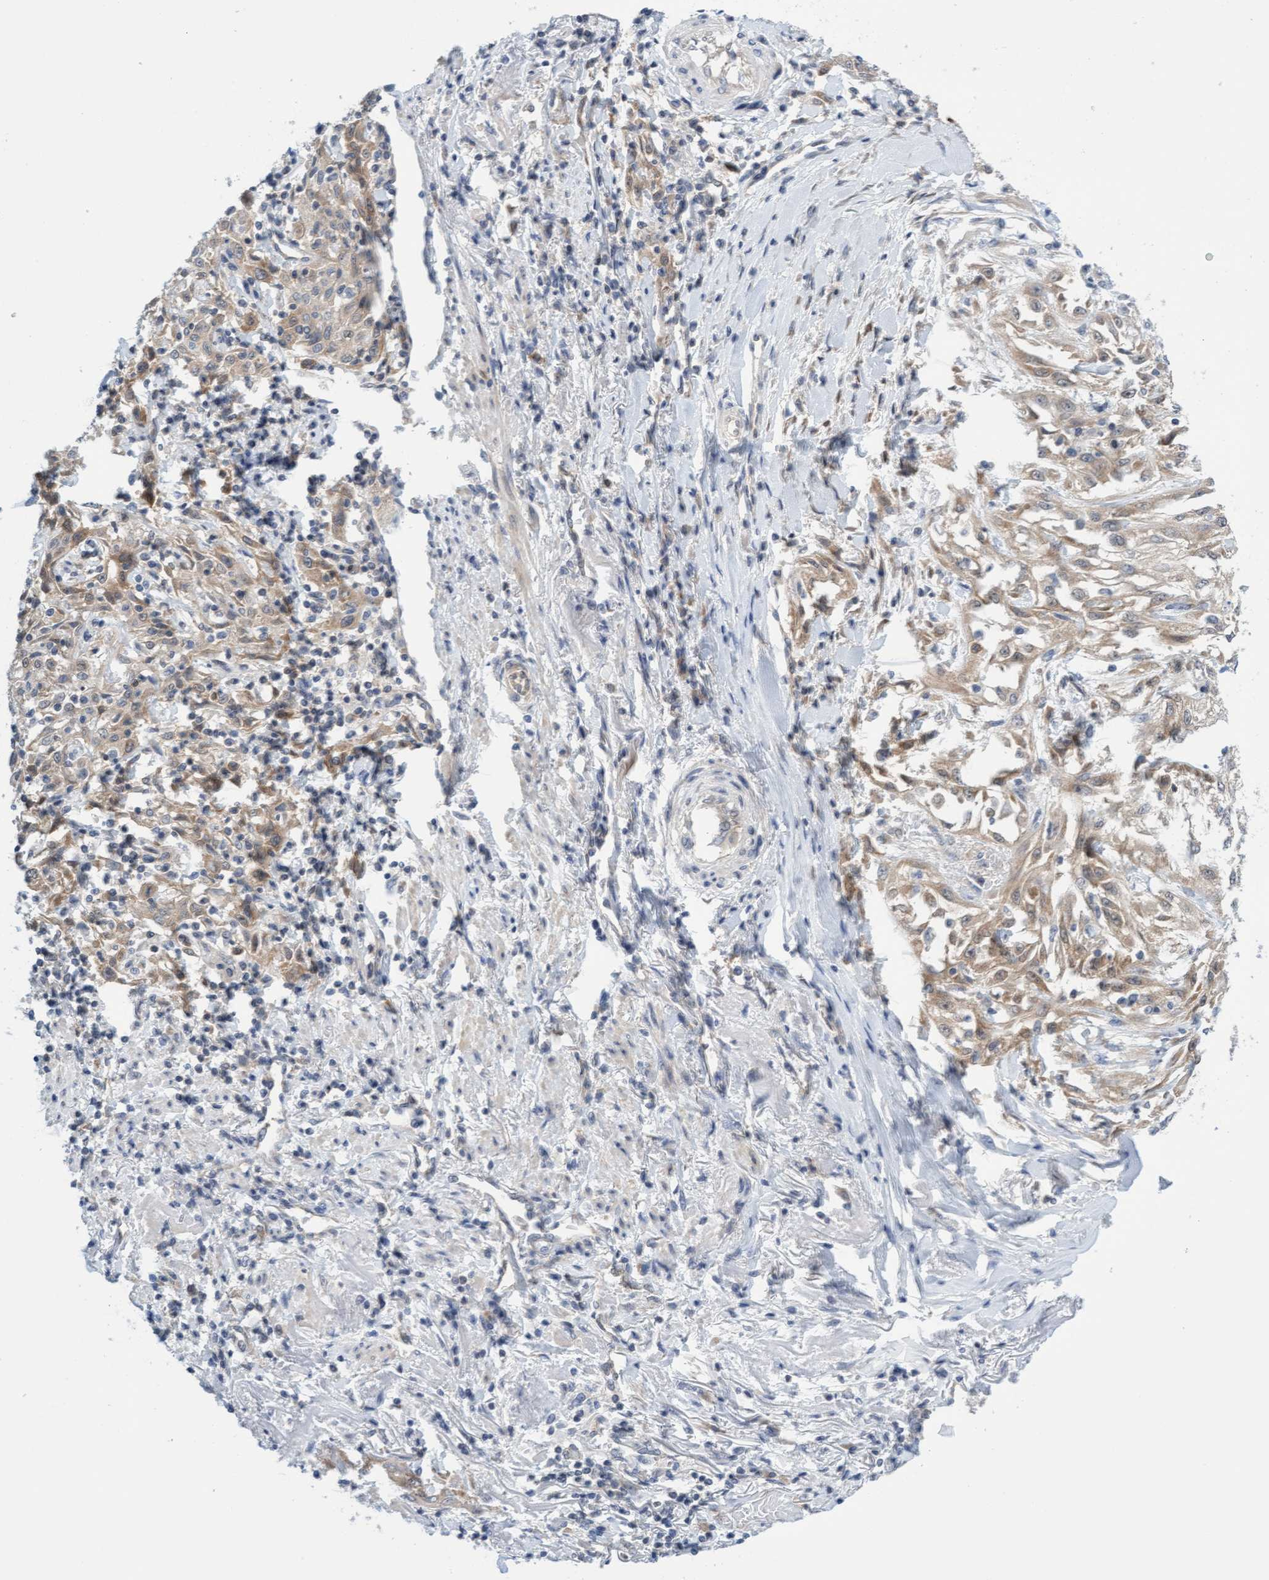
{"staining": {"intensity": "weak", "quantity": ">75%", "location": "cytoplasmic/membranous"}, "tissue": "skin cancer", "cell_type": "Tumor cells", "image_type": "cancer", "snomed": [{"axis": "morphology", "description": "Squamous cell carcinoma, NOS"}, {"axis": "morphology", "description": "Squamous cell carcinoma, metastatic, NOS"}, {"axis": "topography", "description": "Skin"}, {"axis": "topography", "description": "Lymph node"}], "caption": "Skin cancer (squamous cell carcinoma) stained with a brown dye exhibits weak cytoplasmic/membranous positive staining in approximately >75% of tumor cells.", "gene": "AMZ2", "patient": {"sex": "male", "age": 75}}